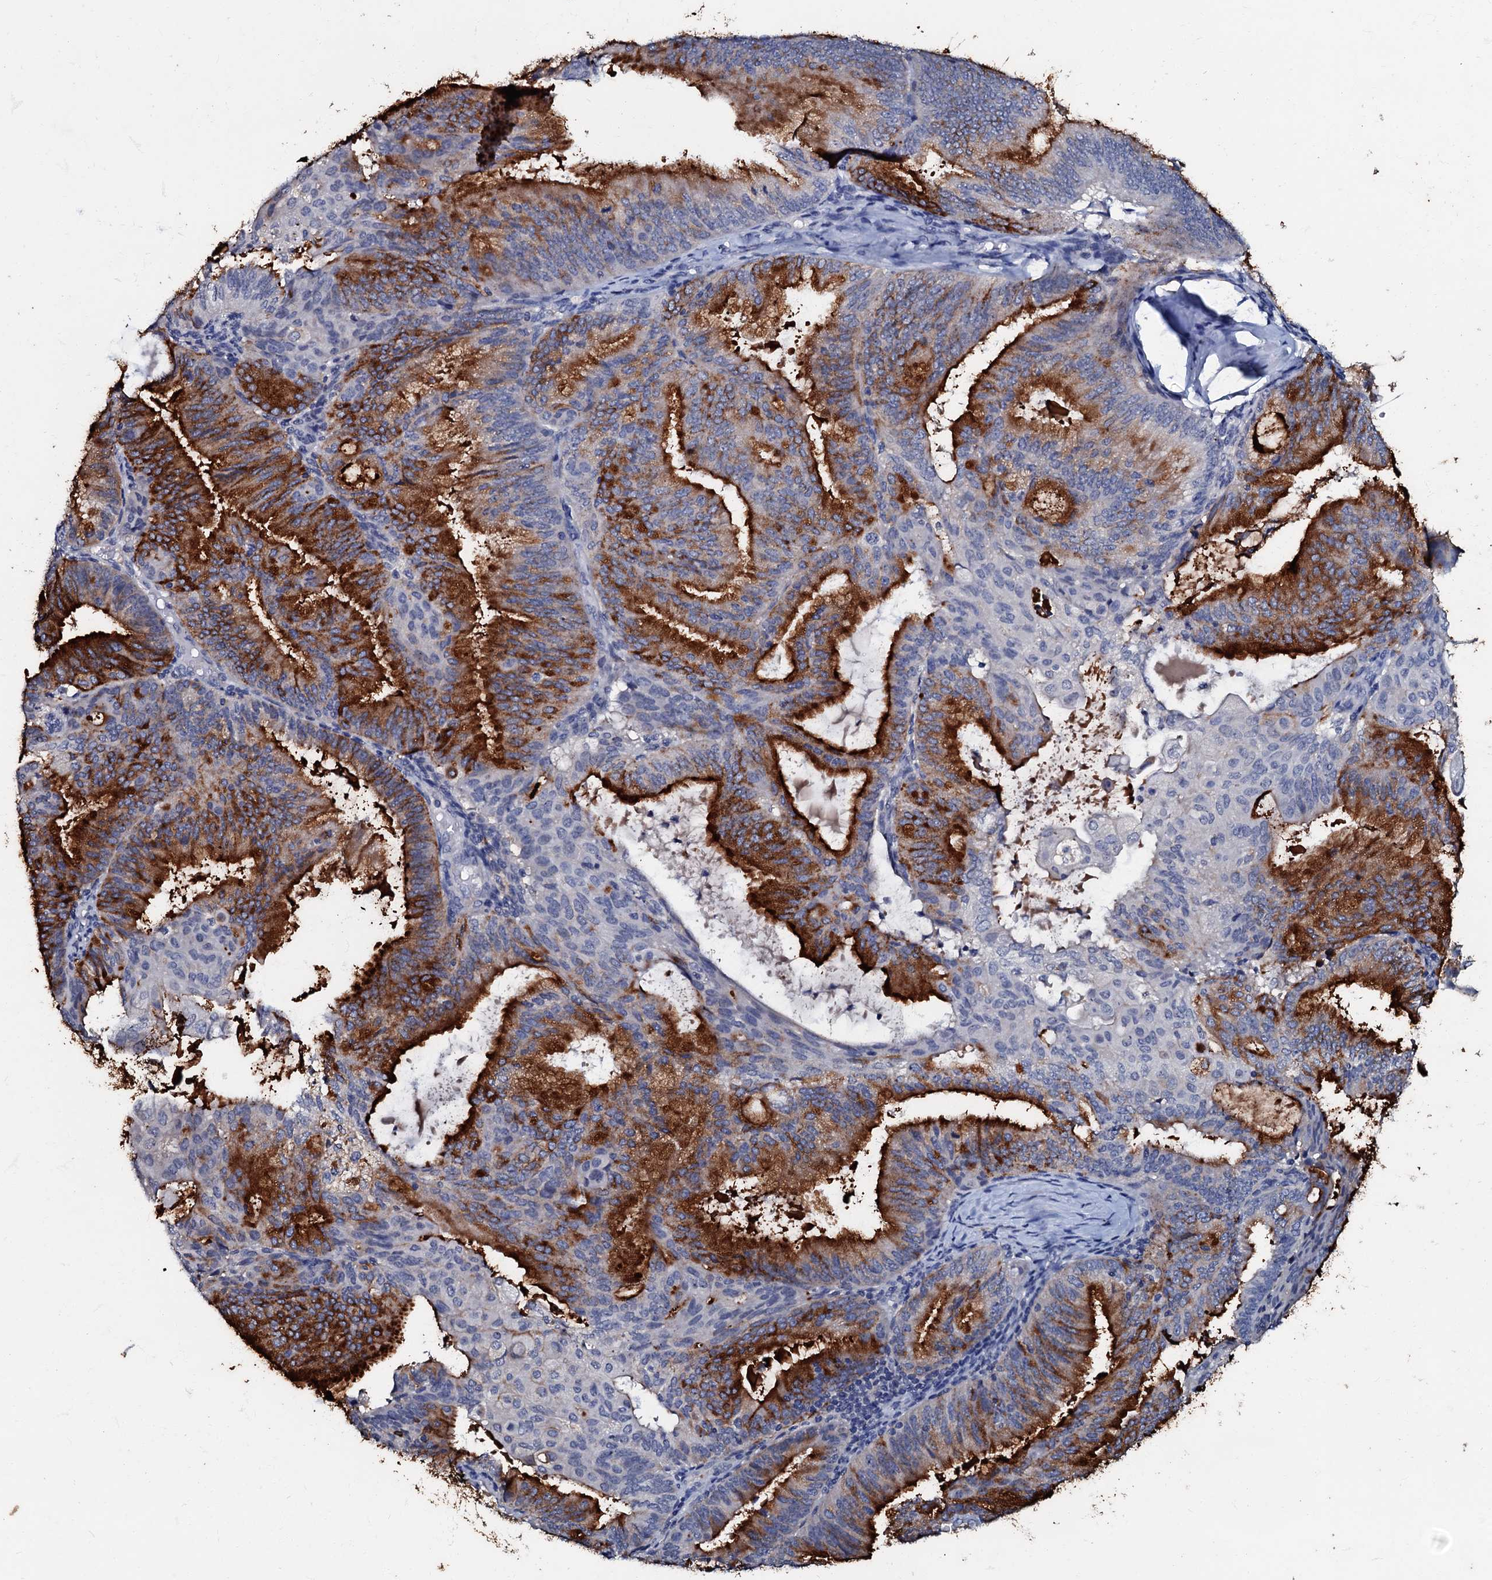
{"staining": {"intensity": "strong", "quantity": "25%-75%", "location": "cytoplasmic/membranous"}, "tissue": "endometrial cancer", "cell_type": "Tumor cells", "image_type": "cancer", "snomed": [{"axis": "morphology", "description": "Adenocarcinoma, NOS"}, {"axis": "topography", "description": "Endometrium"}], "caption": "High-magnification brightfield microscopy of adenocarcinoma (endometrial) stained with DAB (brown) and counterstained with hematoxylin (blue). tumor cells exhibit strong cytoplasmic/membranous positivity is seen in approximately25%-75% of cells.", "gene": "MANSC4", "patient": {"sex": "female", "age": 49}}